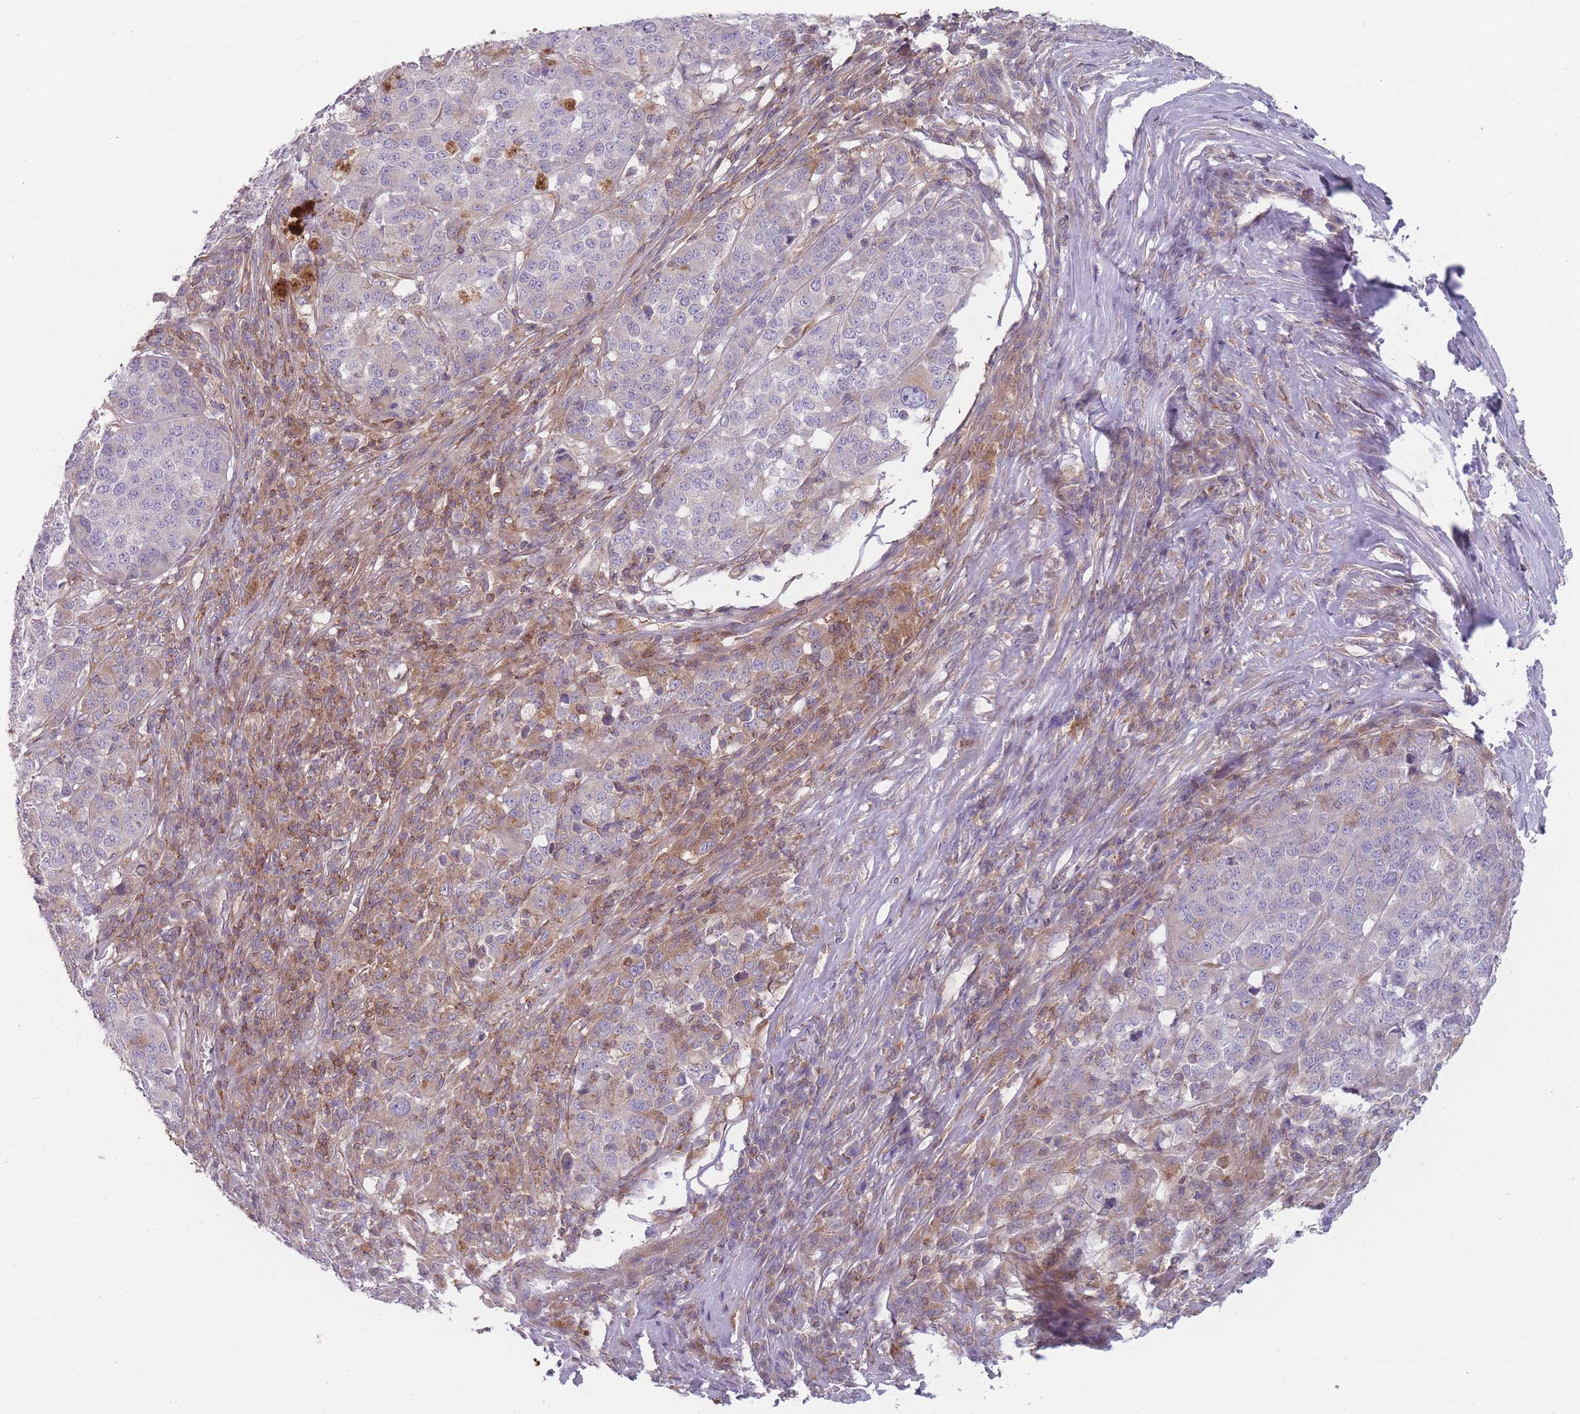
{"staining": {"intensity": "negative", "quantity": "none", "location": "none"}, "tissue": "melanoma", "cell_type": "Tumor cells", "image_type": "cancer", "snomed": [{"axis": "morphology", "description": "Malignant melanoma, Metastatic site"}, {"axis": "topography", "description": "Lymph node"}], "caption": "Immunohistochemical staining of malignant melanoma (metastatic site) reveals no significant positivity in tumor cells. Nuclei are stained in blue.", "gene": "HSBP1L1", "patient": {"sex": "male", "age": 44}}